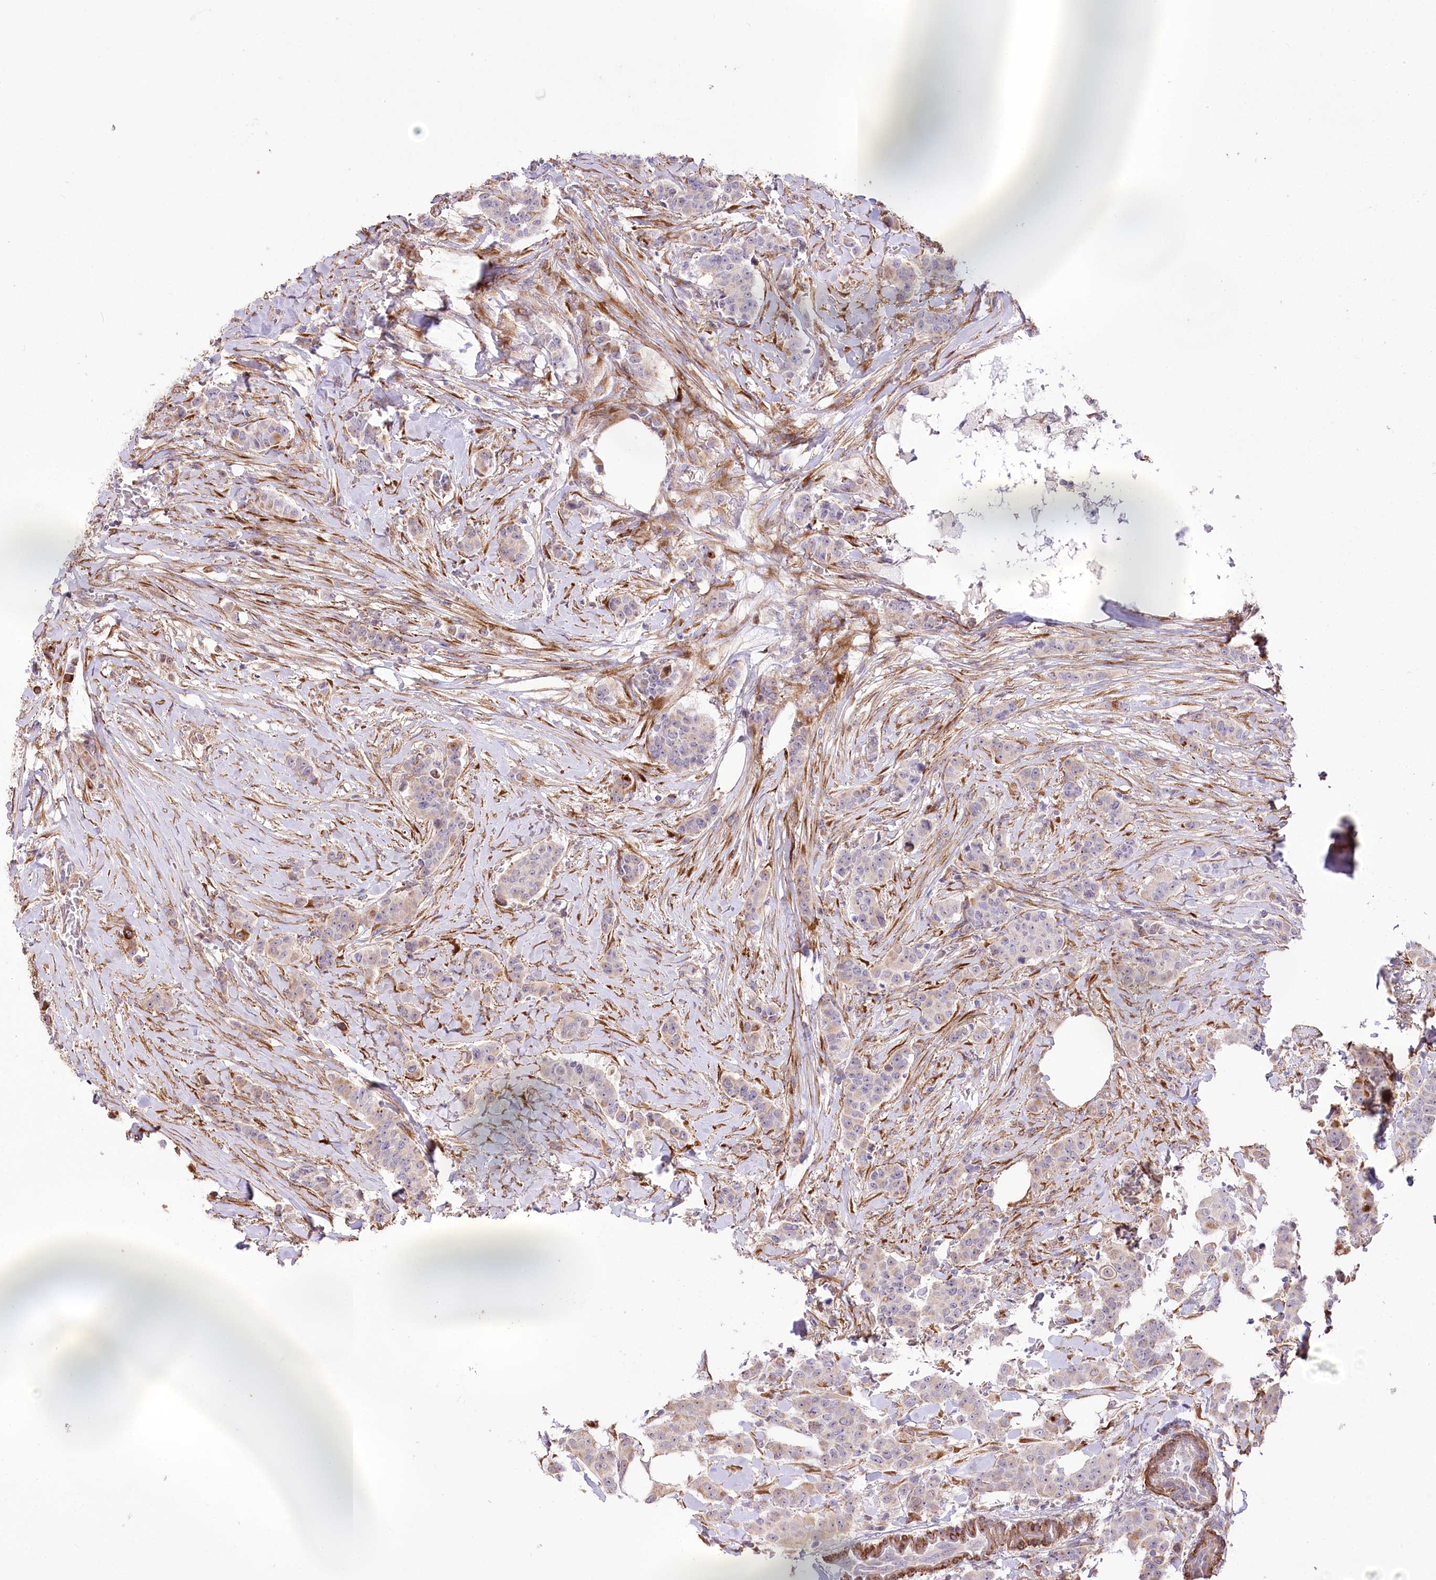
{"staining": {"intensity": "weak", "quantity": "<25%", "location": "cytoplasmic/membranous"}, "tissue": "breast cancer", "cell_type": "Tumor cells", "image_type": "cancer", "snomed": [{"axis": "morphology", "description": "Duct carcinoma"}, {"axis": "topography", "description": "Breast"}], "caption": "Protein analysis of intraductal carcinoma (breast) shows no significant staining in tumor cells.", "gene": "RNF24", "patient": {"sex": "female", "age": 40}}